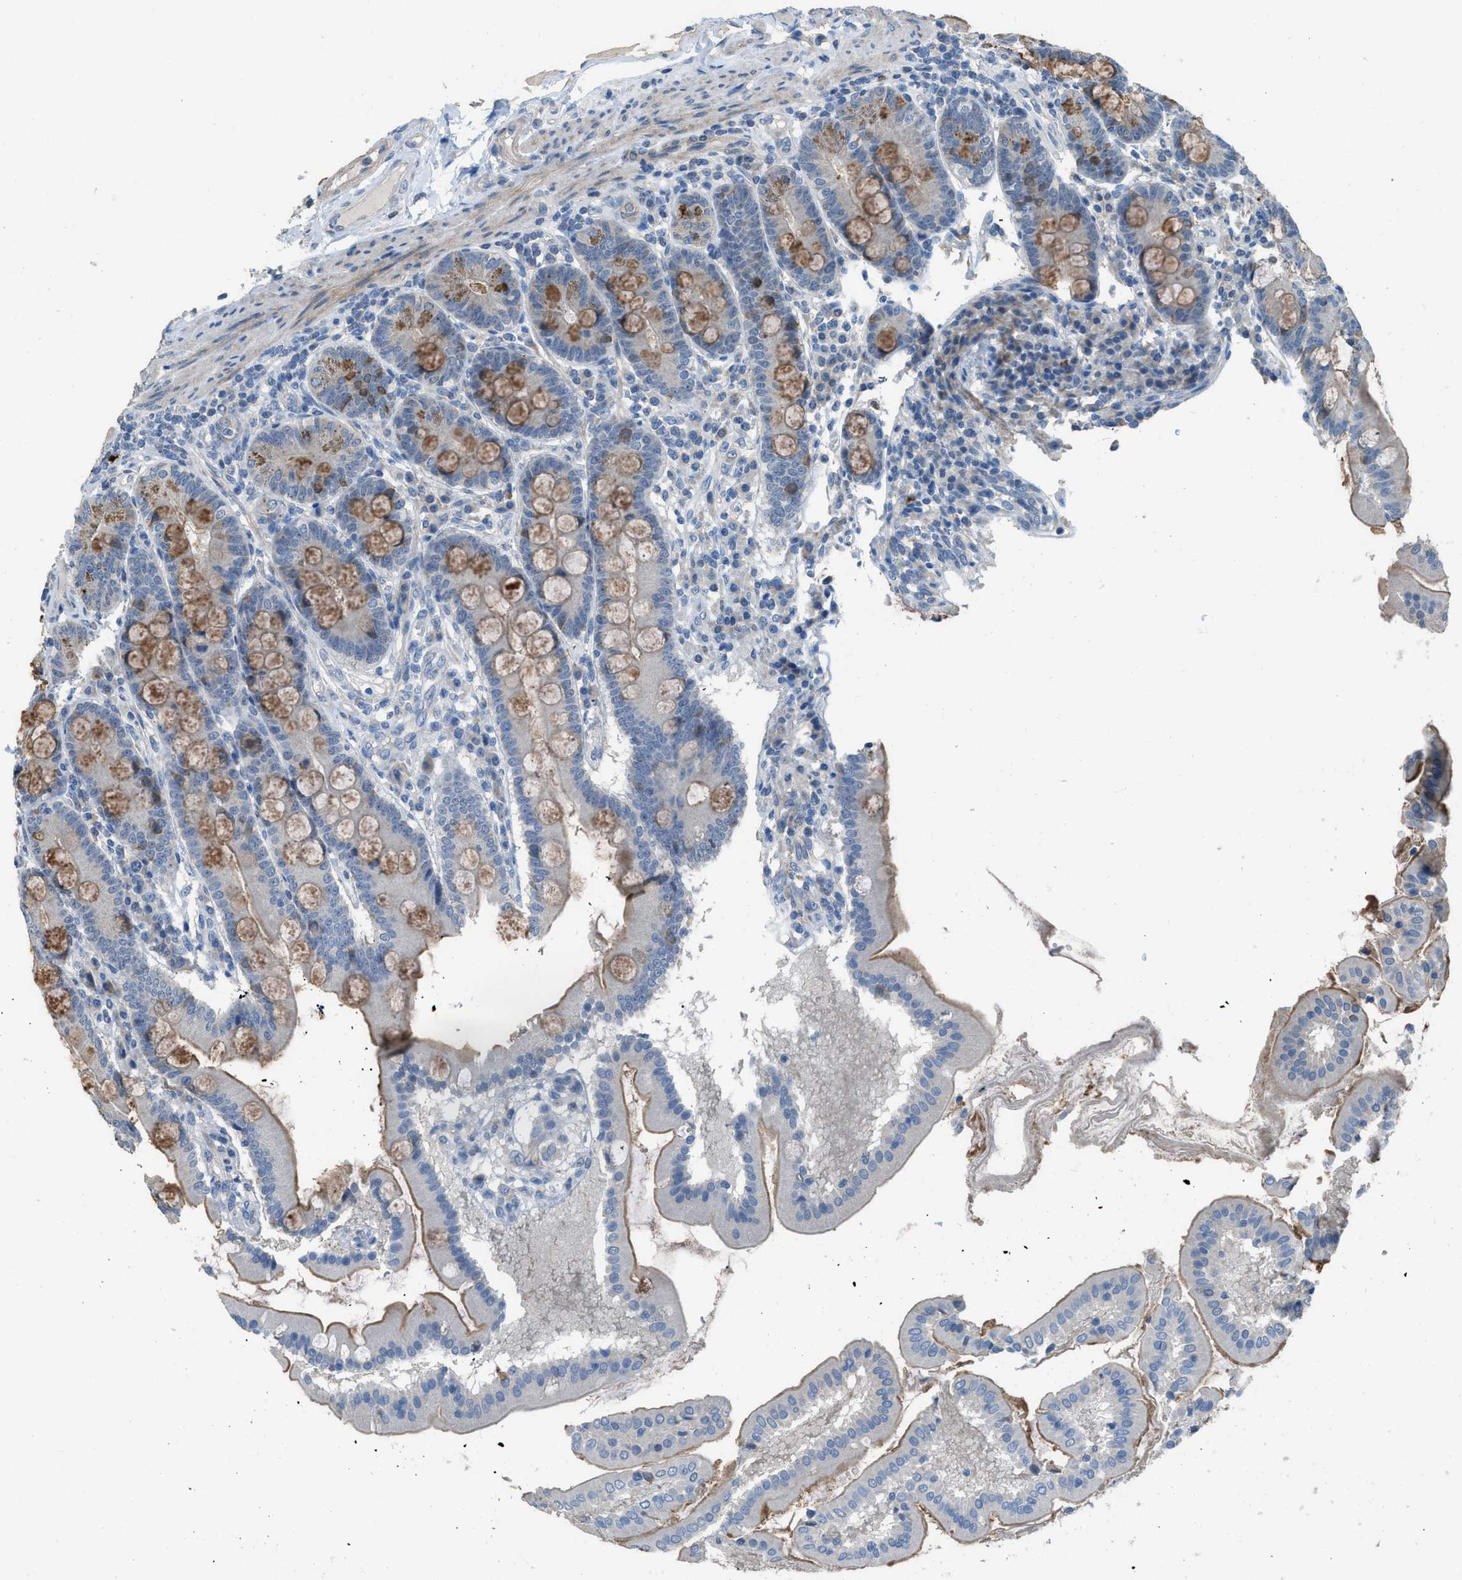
{"staining": {"intensity": "moderate", "quantity": "25%-75%", "location": "cytoplasmic/membranous"}, "tissue": "duodenum", "cell_type": "Glandular cells", "image_type": "normal", "snomed": [{"axis": "morphology", "description": "Normal tissue, NOS"}, {"axis": "topography", "description": "Duodenum"}], "caption": "Duodenum stained for a protein shows moderate cytoplasmic/membranous positivity in glandular cells. Immunohistochemistry (ihc) stains the protein in brown and the nuclei are stained blue.", "gene": "TIMD4", "patient": {"sex": "male", "age": 50}}